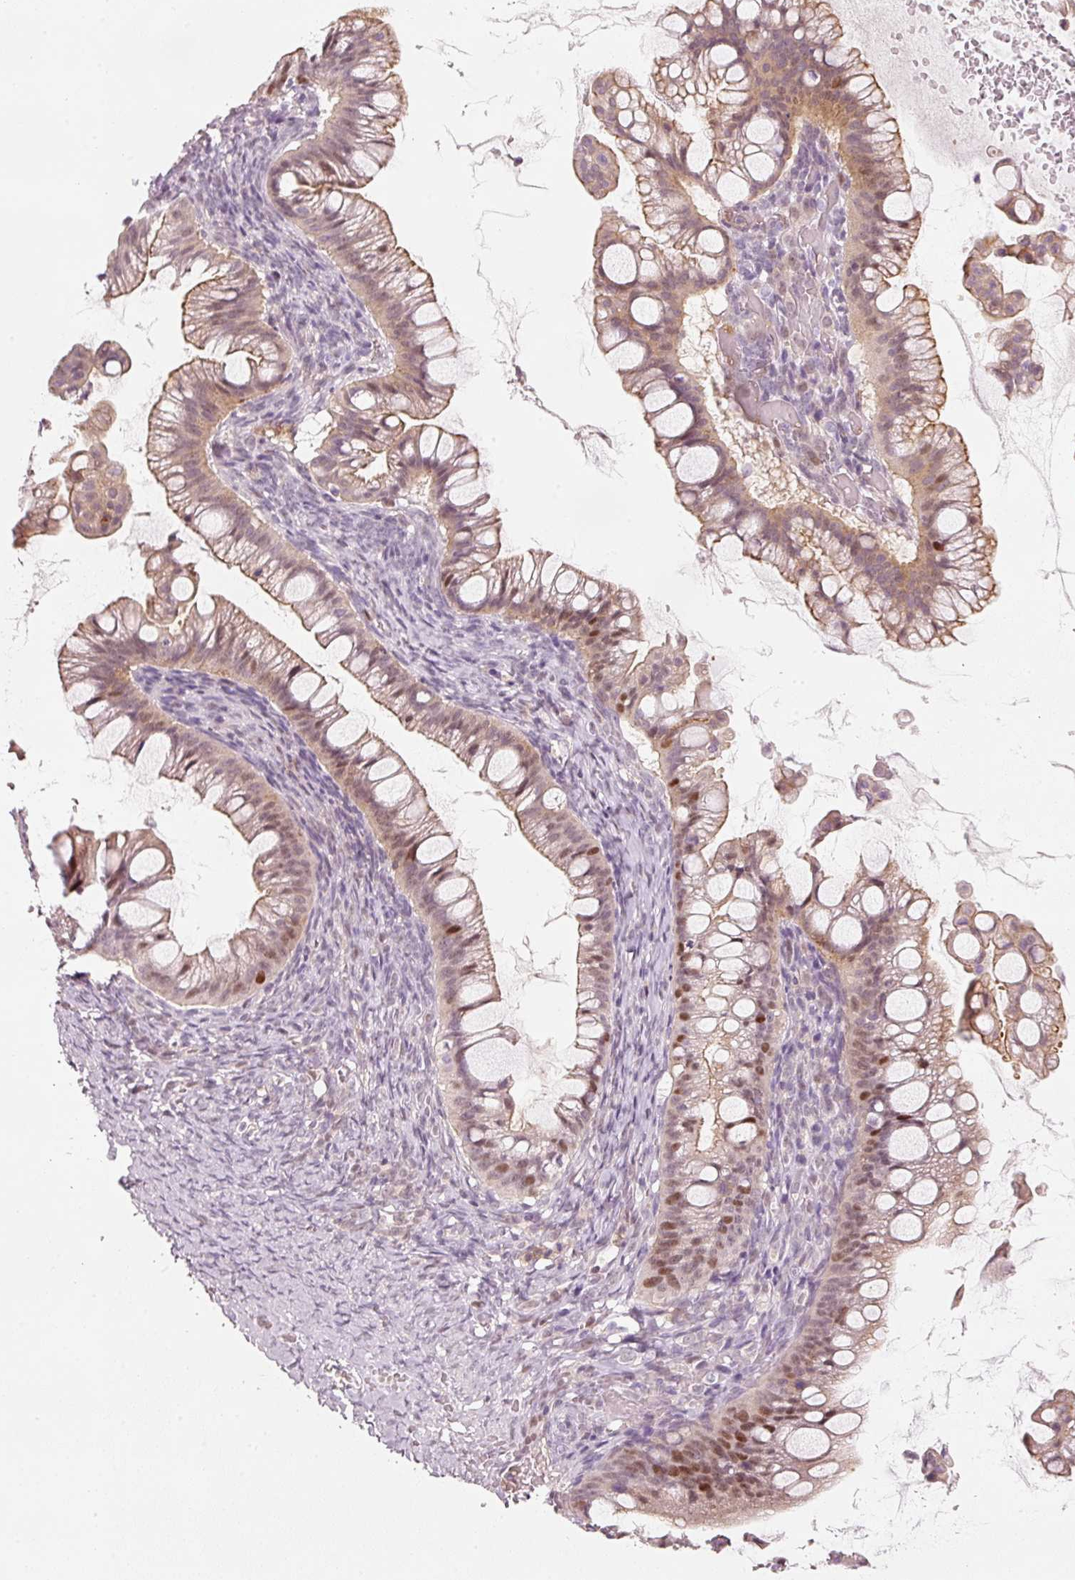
{"staining": {"intensity": "moderate", "quantity": "25%-75%", "location": "cytoplasmic/membranous"}, "tissue": "ovarian cancer", "cell_type": "Tumor cells", "image_type": "cancer", "snomed": [{"axis": "morphology", "description": "Cystadenocarcinoma, mucinous, NOS"}, {"axis": "topography", "description": "Ovary"}], "caption": "Brown immunohistochemical staining in human ovarian mucinous cystadenocarcinoma shows moderate cytoplasmic/membranous expression in about 25%-75% of tumor cells.", "gene": "TREX2", "patient": {"sex": "female", "age": 73}}